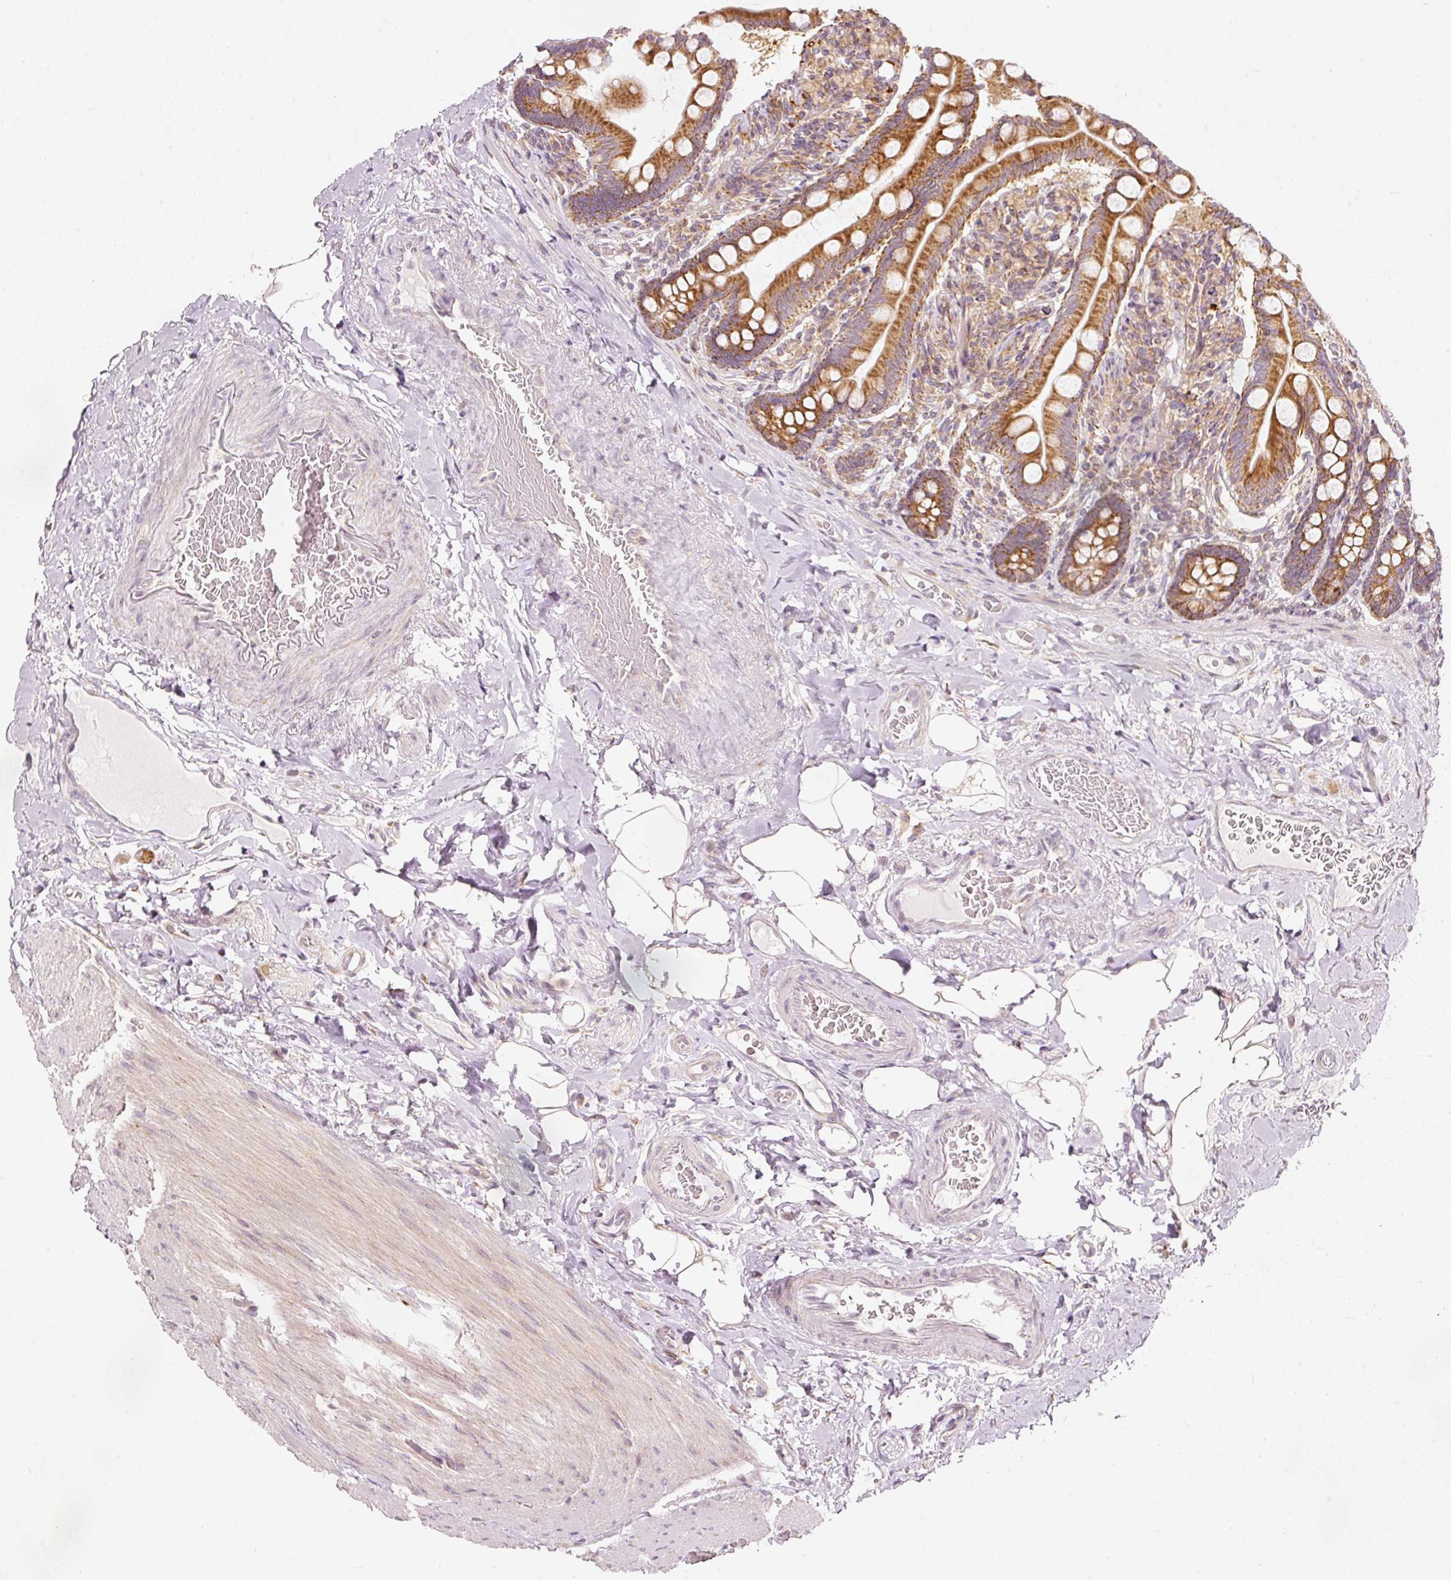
{"staining": {"intensity": "moderate", "quantity": ">75%", "location": "cytoplasmic/membranous"}, "tissue": "small intestine", "cell_type": "Glandular cells", "image_type": "normal", "snomed": [{"axis": "morphology", "description": "Normal tissue, NOS"}, {"axis": "topography", "description": "Small intestine"}], "caption": "DAB (3,3'-diaminobenzidine) immunohistochemical staining of normal human small intestine demonstrates moderate cytoplasmic/membranous protein staining in approximately >75% of glandular cells.", "gene": "SNAPC5", "patient": {"sex": "female", "age": 64}}